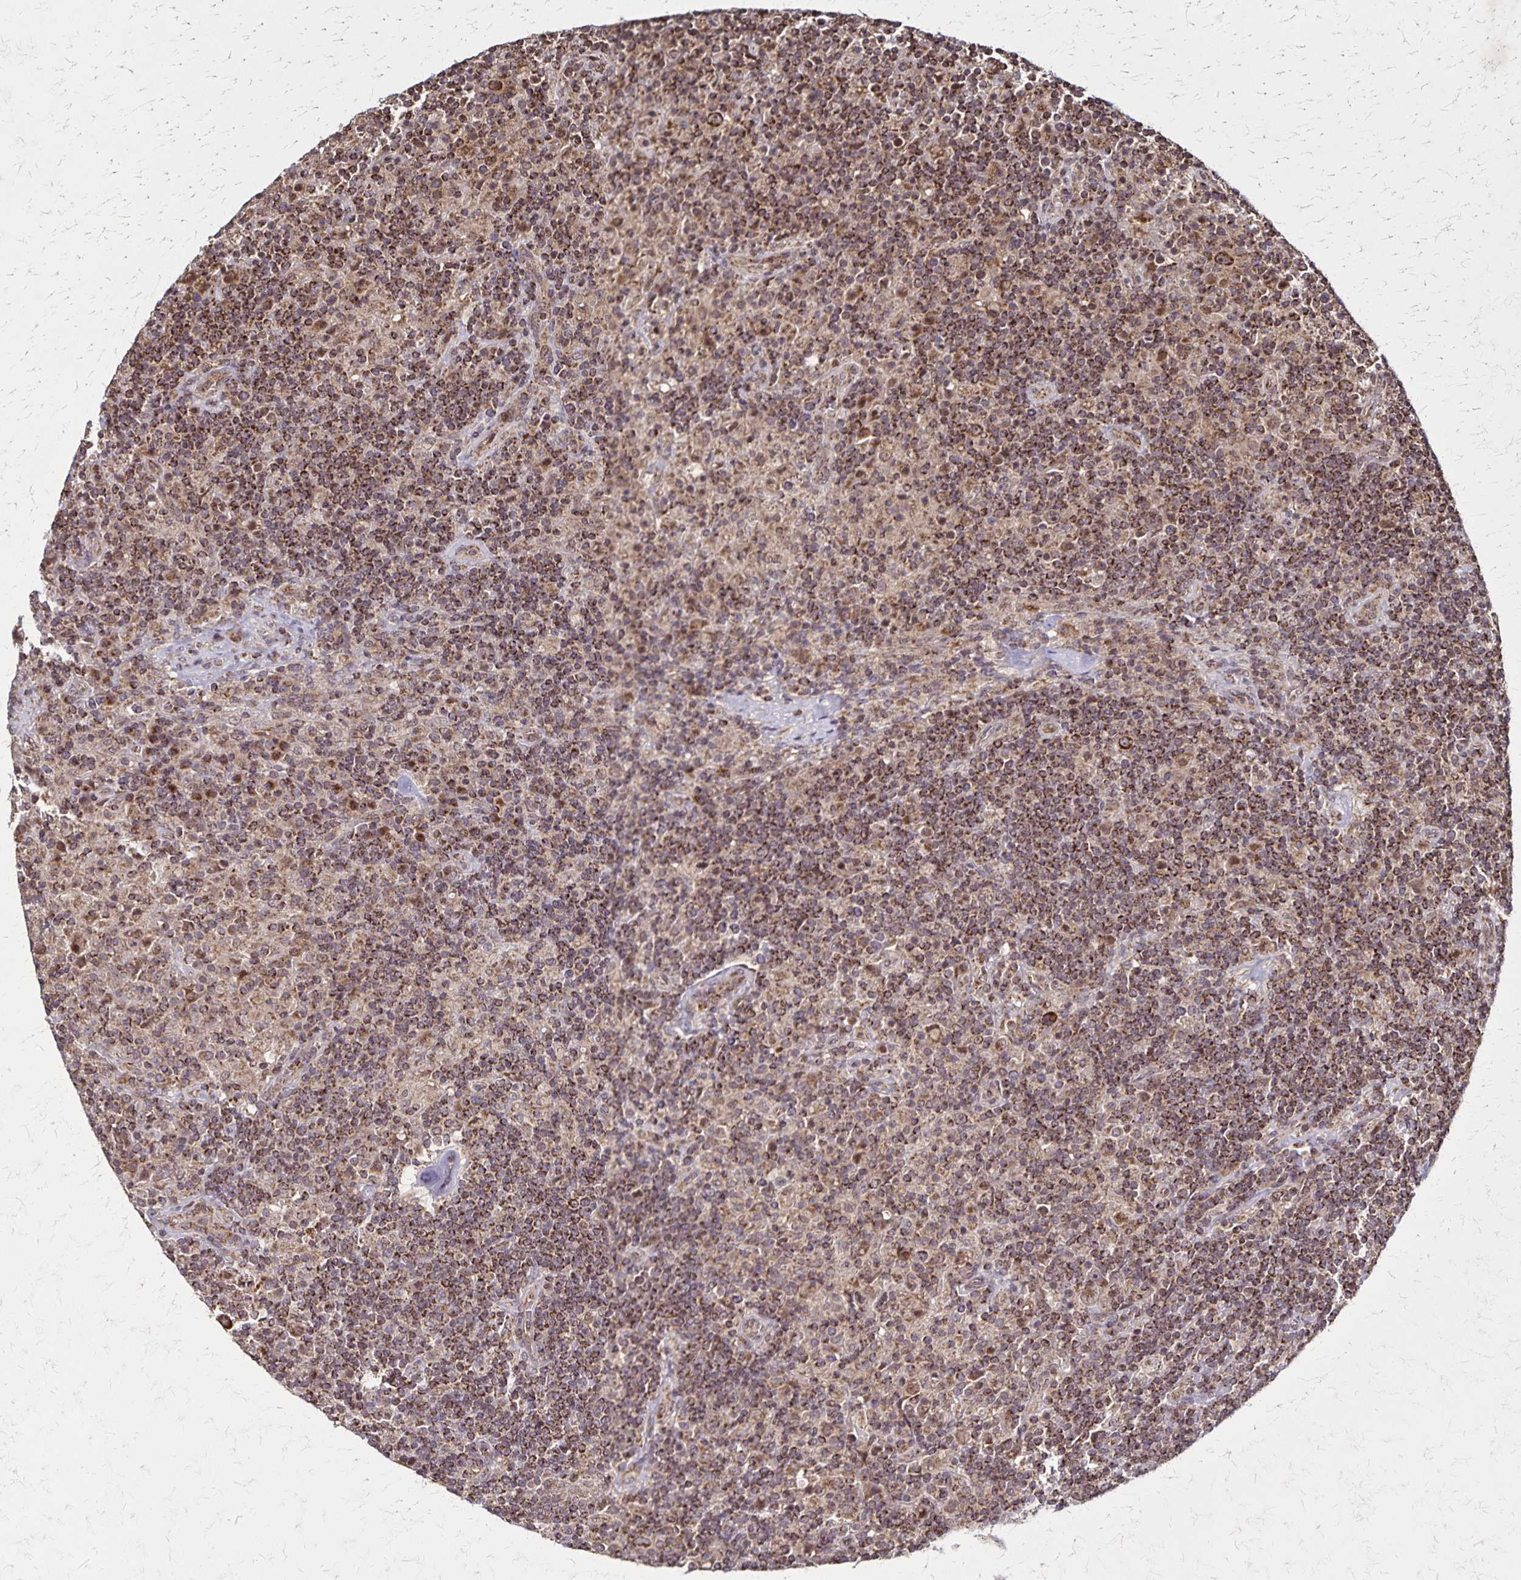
{"staining": {"intensity": "moderate", "quantity": ">75%", "location": "cytoplasmic/membranous"}, "tissue": "lymphoma", "cell_type": "Tumor cells", "image_type": "cancer", "snomed": [{"axis": "morphology", "description": "Hodgkin's disease, NOS"}, {"axis": "topography", "description": "Lymph node"}], "caption": "Immunohistochemical staining of human lymphoma exhibits medium levels of moderate cytoplasmic/membranous protein staining in approximately >75% of tumor cells.", "gene": "NFS1", "patient": {"sex": "male", "age": 70}}